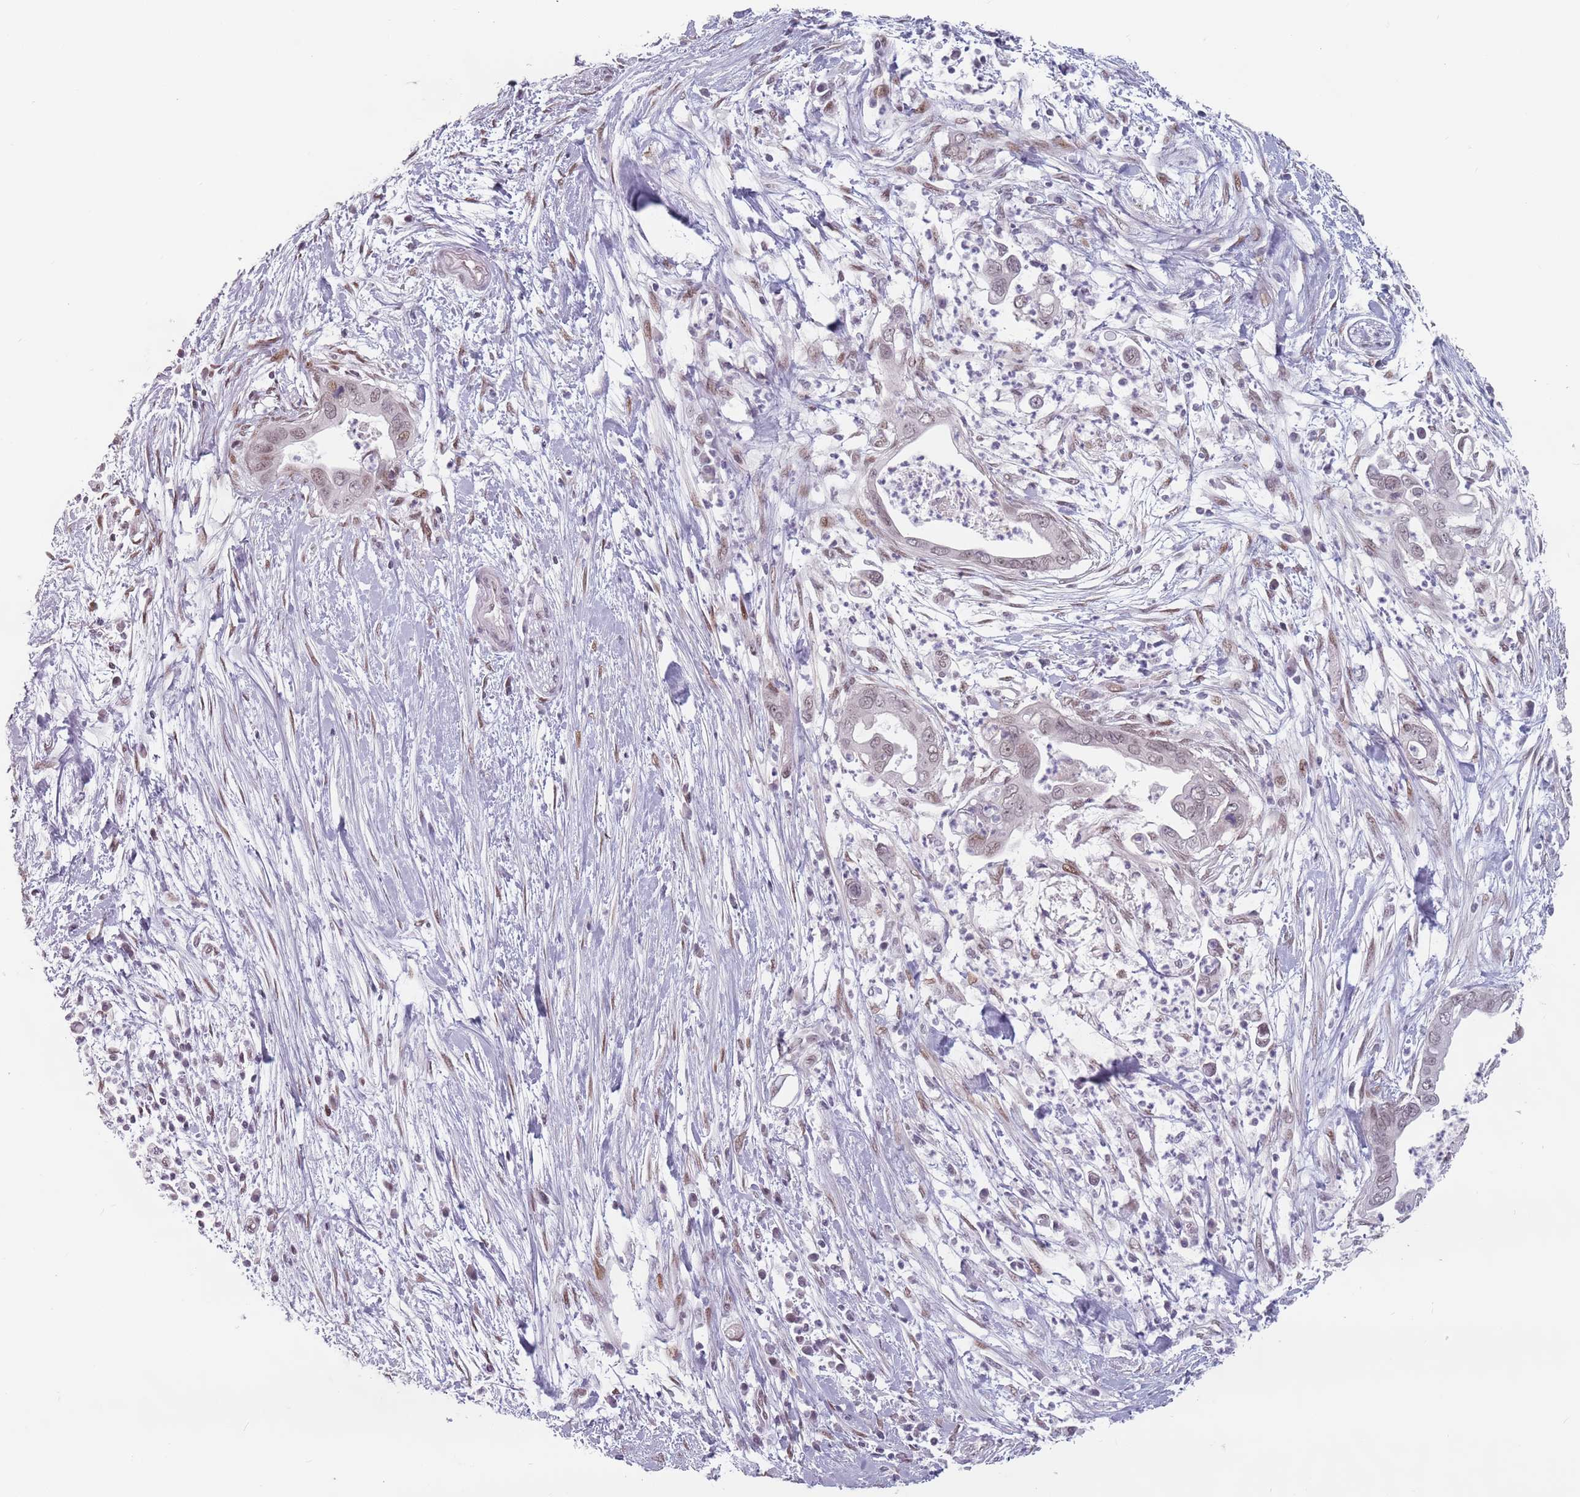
{"staining": {"intensity": "weak", "quantity": "25%-75%", "location": "nuclear"}, "tissue": "pancreatic cancer", "cell_type": "Tumor cells", "image_type": "cancer", "snomed": [{"axis": "morphology", "description": "Adenocarcinoma, NOS"}, {"axis": "topography", "description": "Pancreas"}], "caption": "An image of pancreatic cancer stained for a protein reveals weak nuclear brown staining in tumor cells.", "gene": "PTCHD1", "patient": {"sex": "male", "age": 75}}